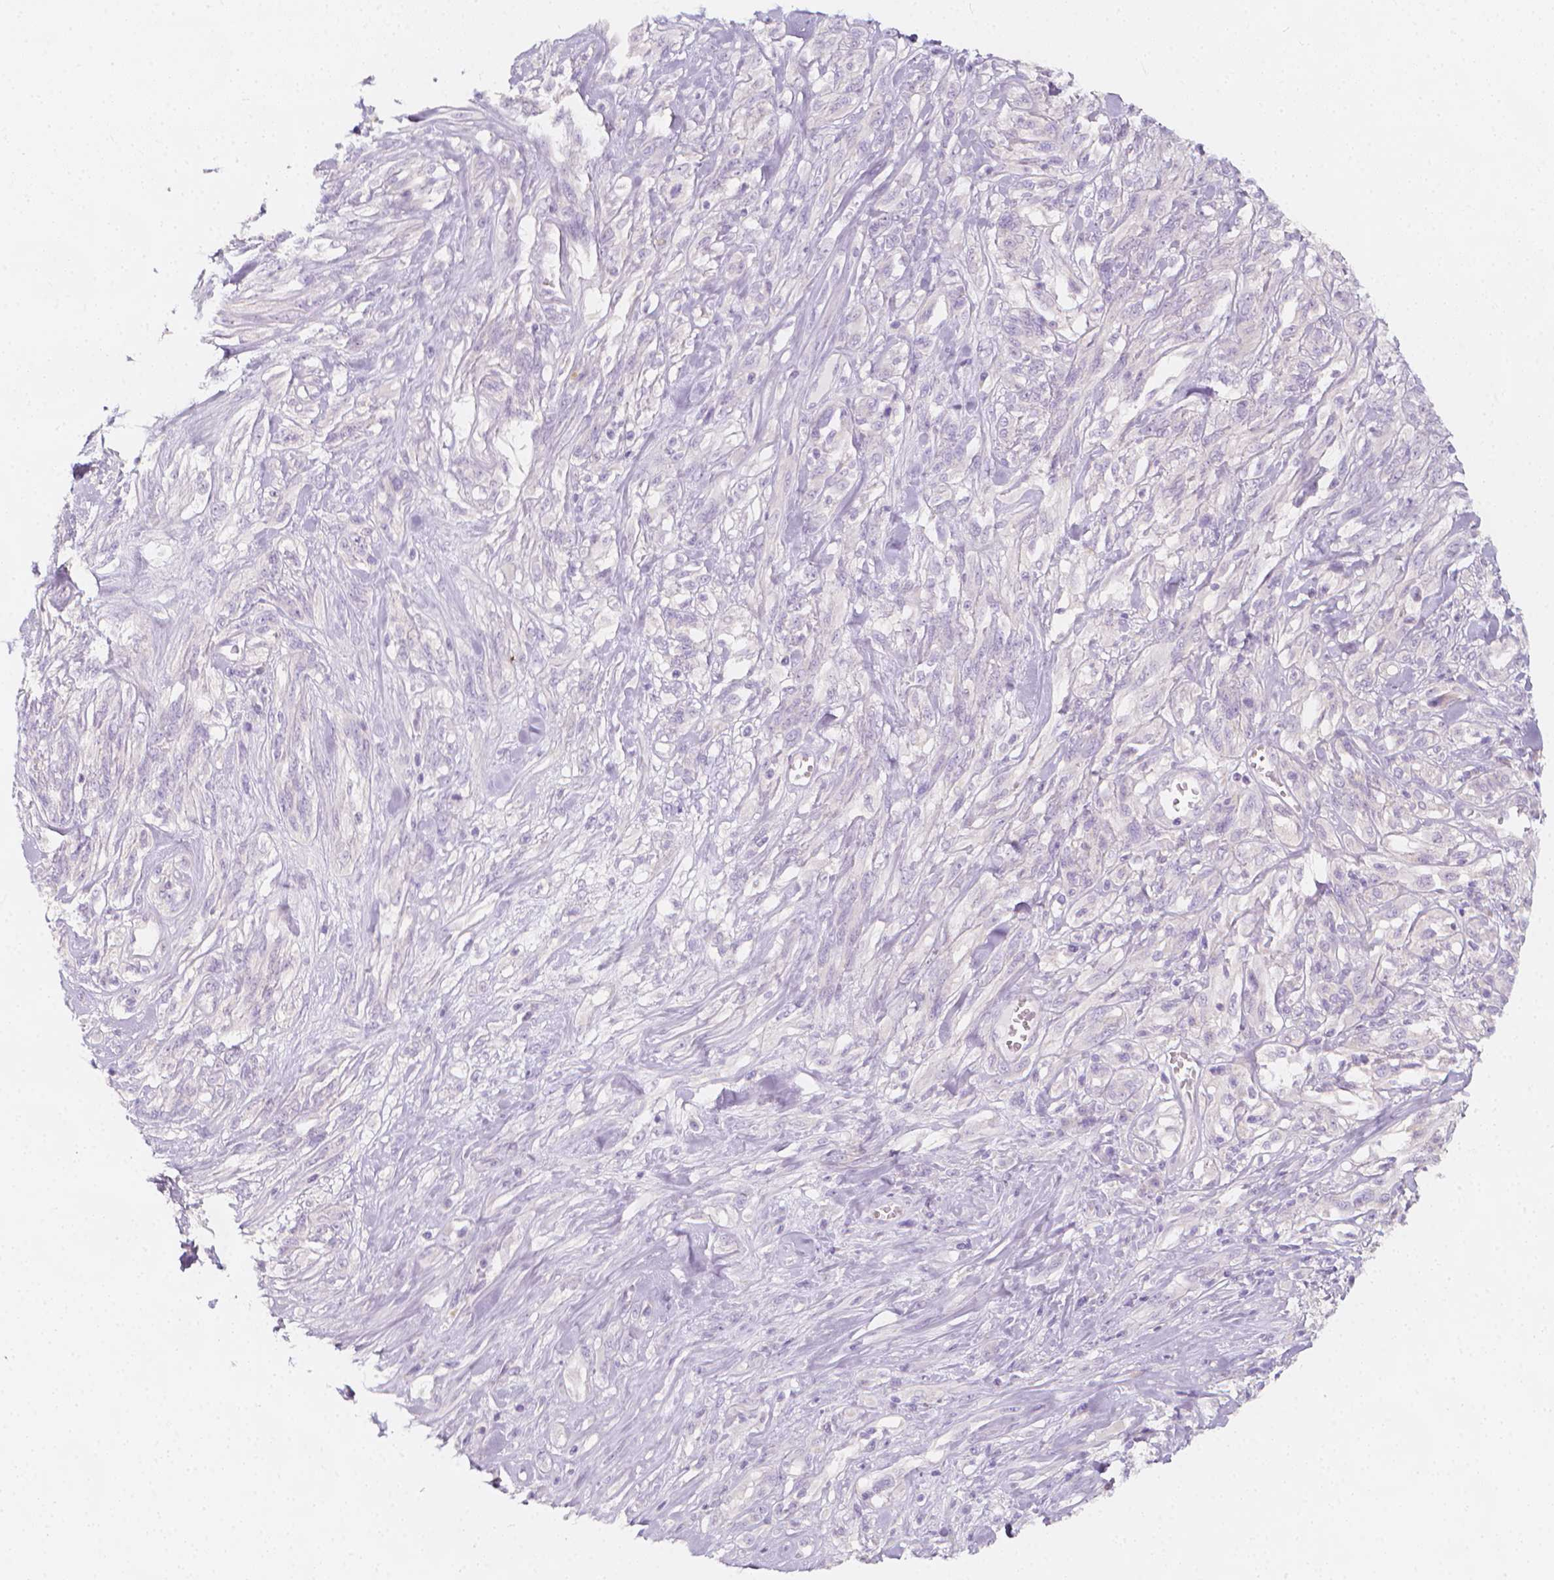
{"staining": {"intensity": "negative", "quantity": "none", "location": "none"}, "tissue": "melanoma", "cell_type": "Tumor cells", "image_type": "cancer", "snomed": [{"axis": "morphology", "description": "Malignant melanoma, NOS"}, {"axis": "topography", "description": "Skin"}], "caption": "A micrograph of human melanoma is negative for staining in tumor cells.", "gene": "RBFOX1", "patient": {"sex": "female", "age": 91}}